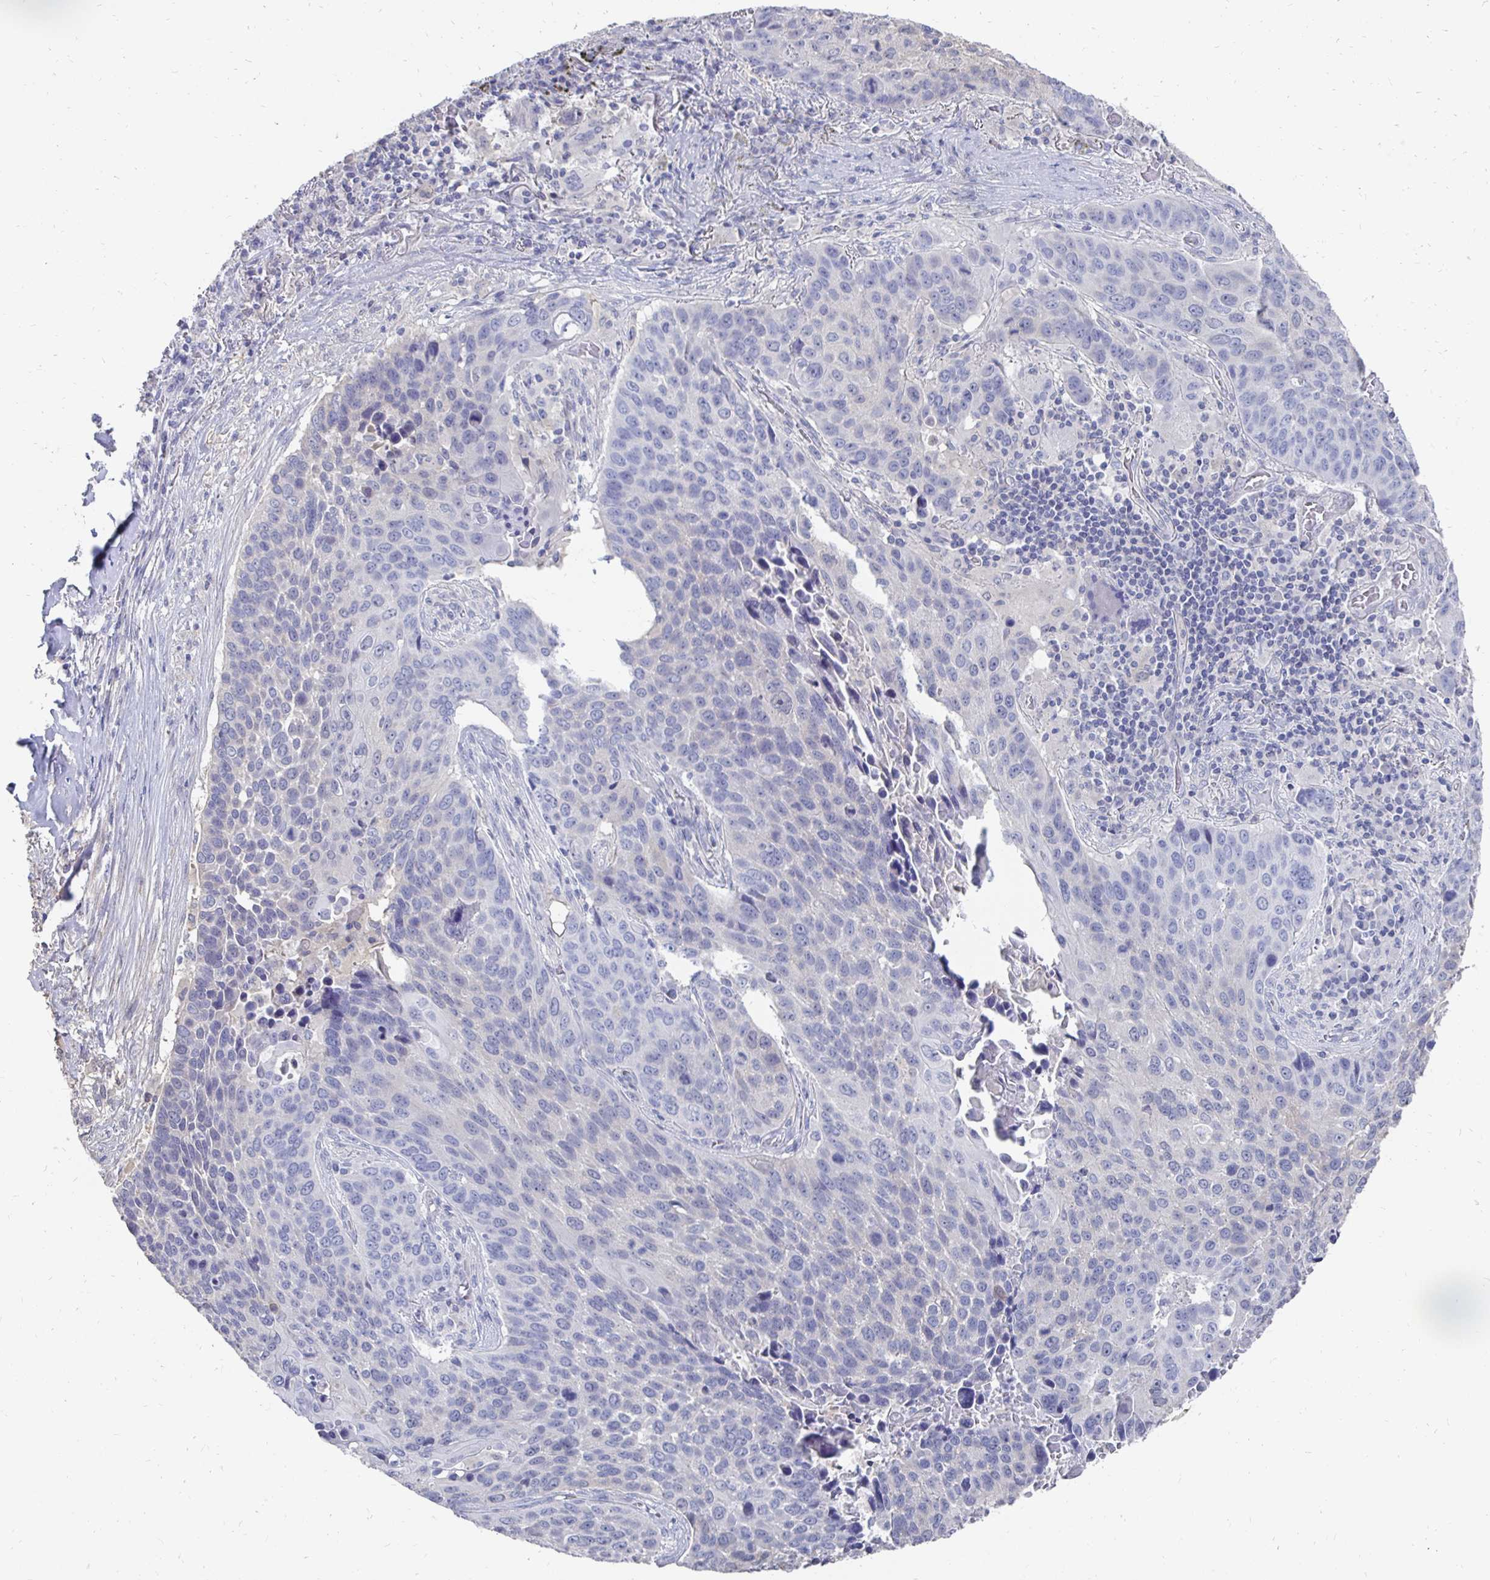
{"staining": {"intensity": "negative", "quantity": "none", "location": "none"}, "tissue": "lung cancer", "cell_type": "Tumor cells", "image_type": "cancer", "snomed": [{"axis": "morphology", "description": "Squamous cell carcinoma, NOS"}, {"axis": "topography", "description": "Lung"}], "caption": "Tumor cells show no significant protein expression in lung cancer.", "gene": "SYCP3", "patient": {"sex": "male", "age": 68}}